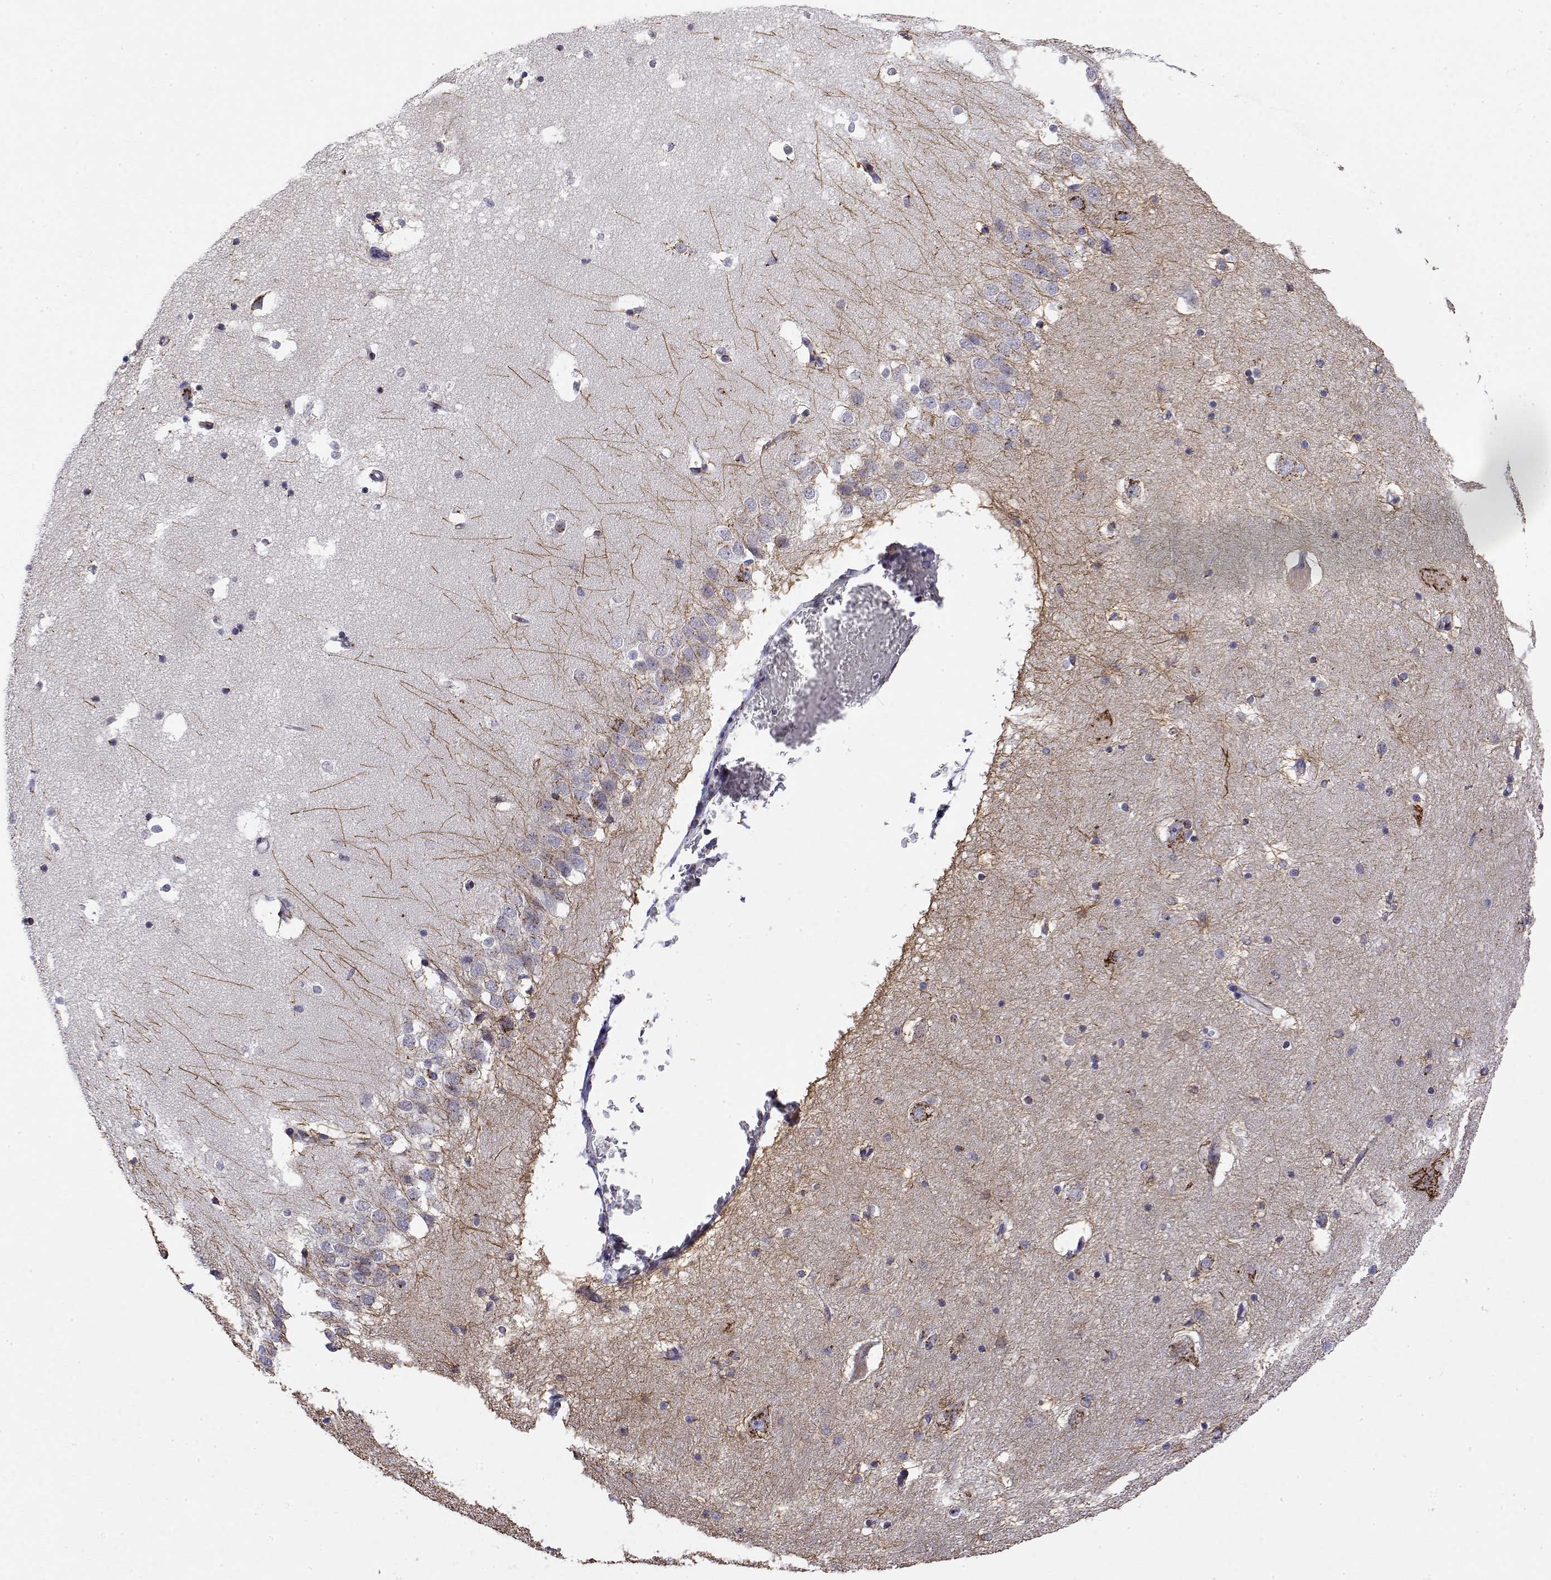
{"staining": {"intensity": "moderate", "quantity": "<25%", "location": "cytoplasmic/membranous"}, "tissue": "hippocampus", "cell_type": "Glial cells", "image_type": "normal", "snomed": [{"axis": "morphology", "description": "Normal tissue, NOS"}, {"axis": "topography", "description": "Hippocampus"}], "caption": "Protein positivity by immunohistochemistry shows moderate cytoplasmic/membranous staining in about <25% of glial cells in benign hippocampus.", "gene": "YIPF3", "patient": {"sex": "male", "age": 58}}